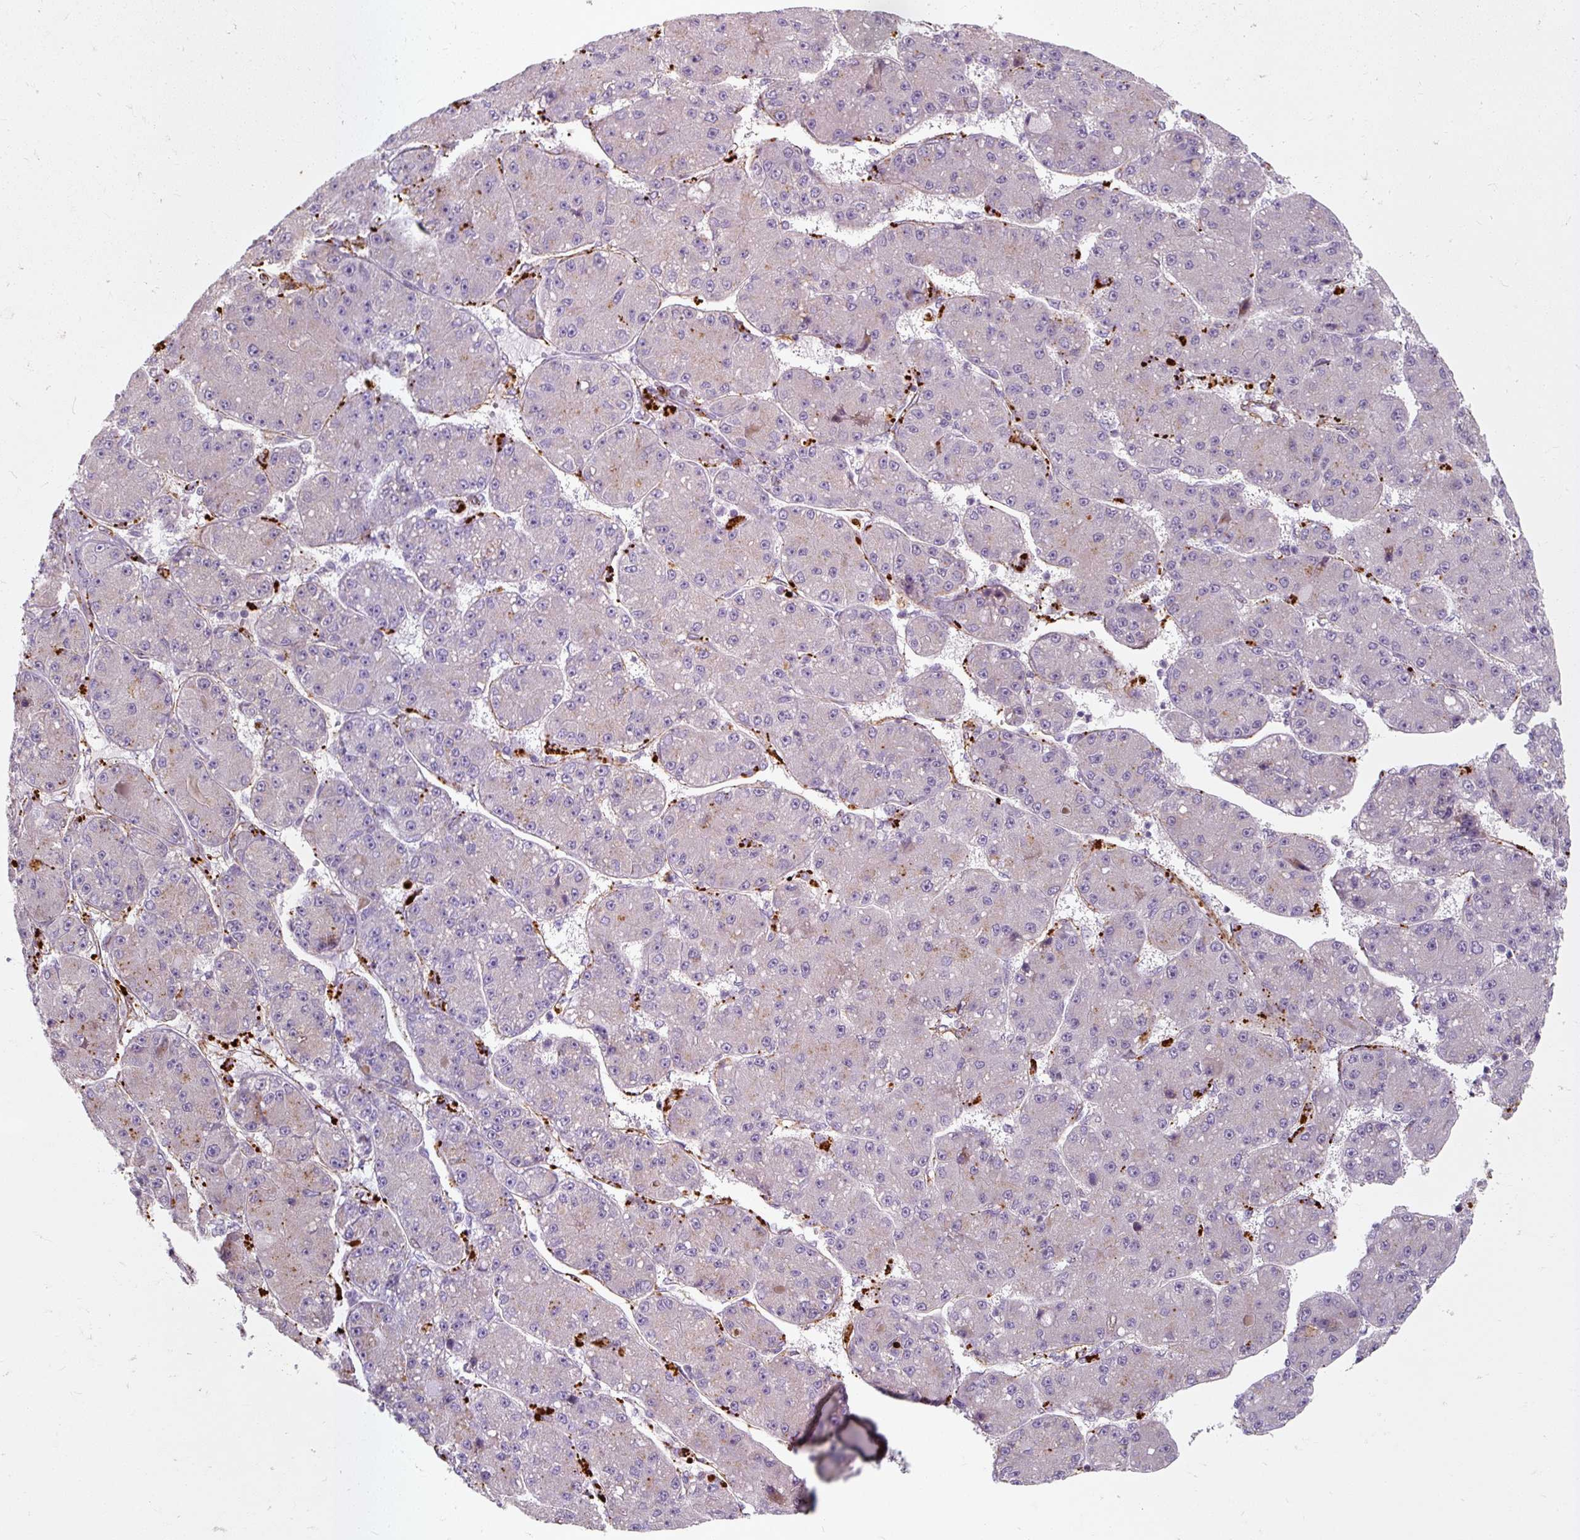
{"staining": {"intensity": "weak", "quantity": "<25%", "location": "cytoplasmic/membranous"}, "tissue": "liver cancer", "cell_type": "Tumor cells", "image_type": "cancer", "snomed": [{"axis": "morphology", "description": "Carcinoma, Hepatocellular, NOS"}, {"axis": "topography", "description": "Liver"}], "caption": "Immunohistochemistry of human liver hepatocellular carcinoma reveals no positivity in tumor cells.", "gene": "MRPS5", "patient": {"sex": "male", "age": 67}}